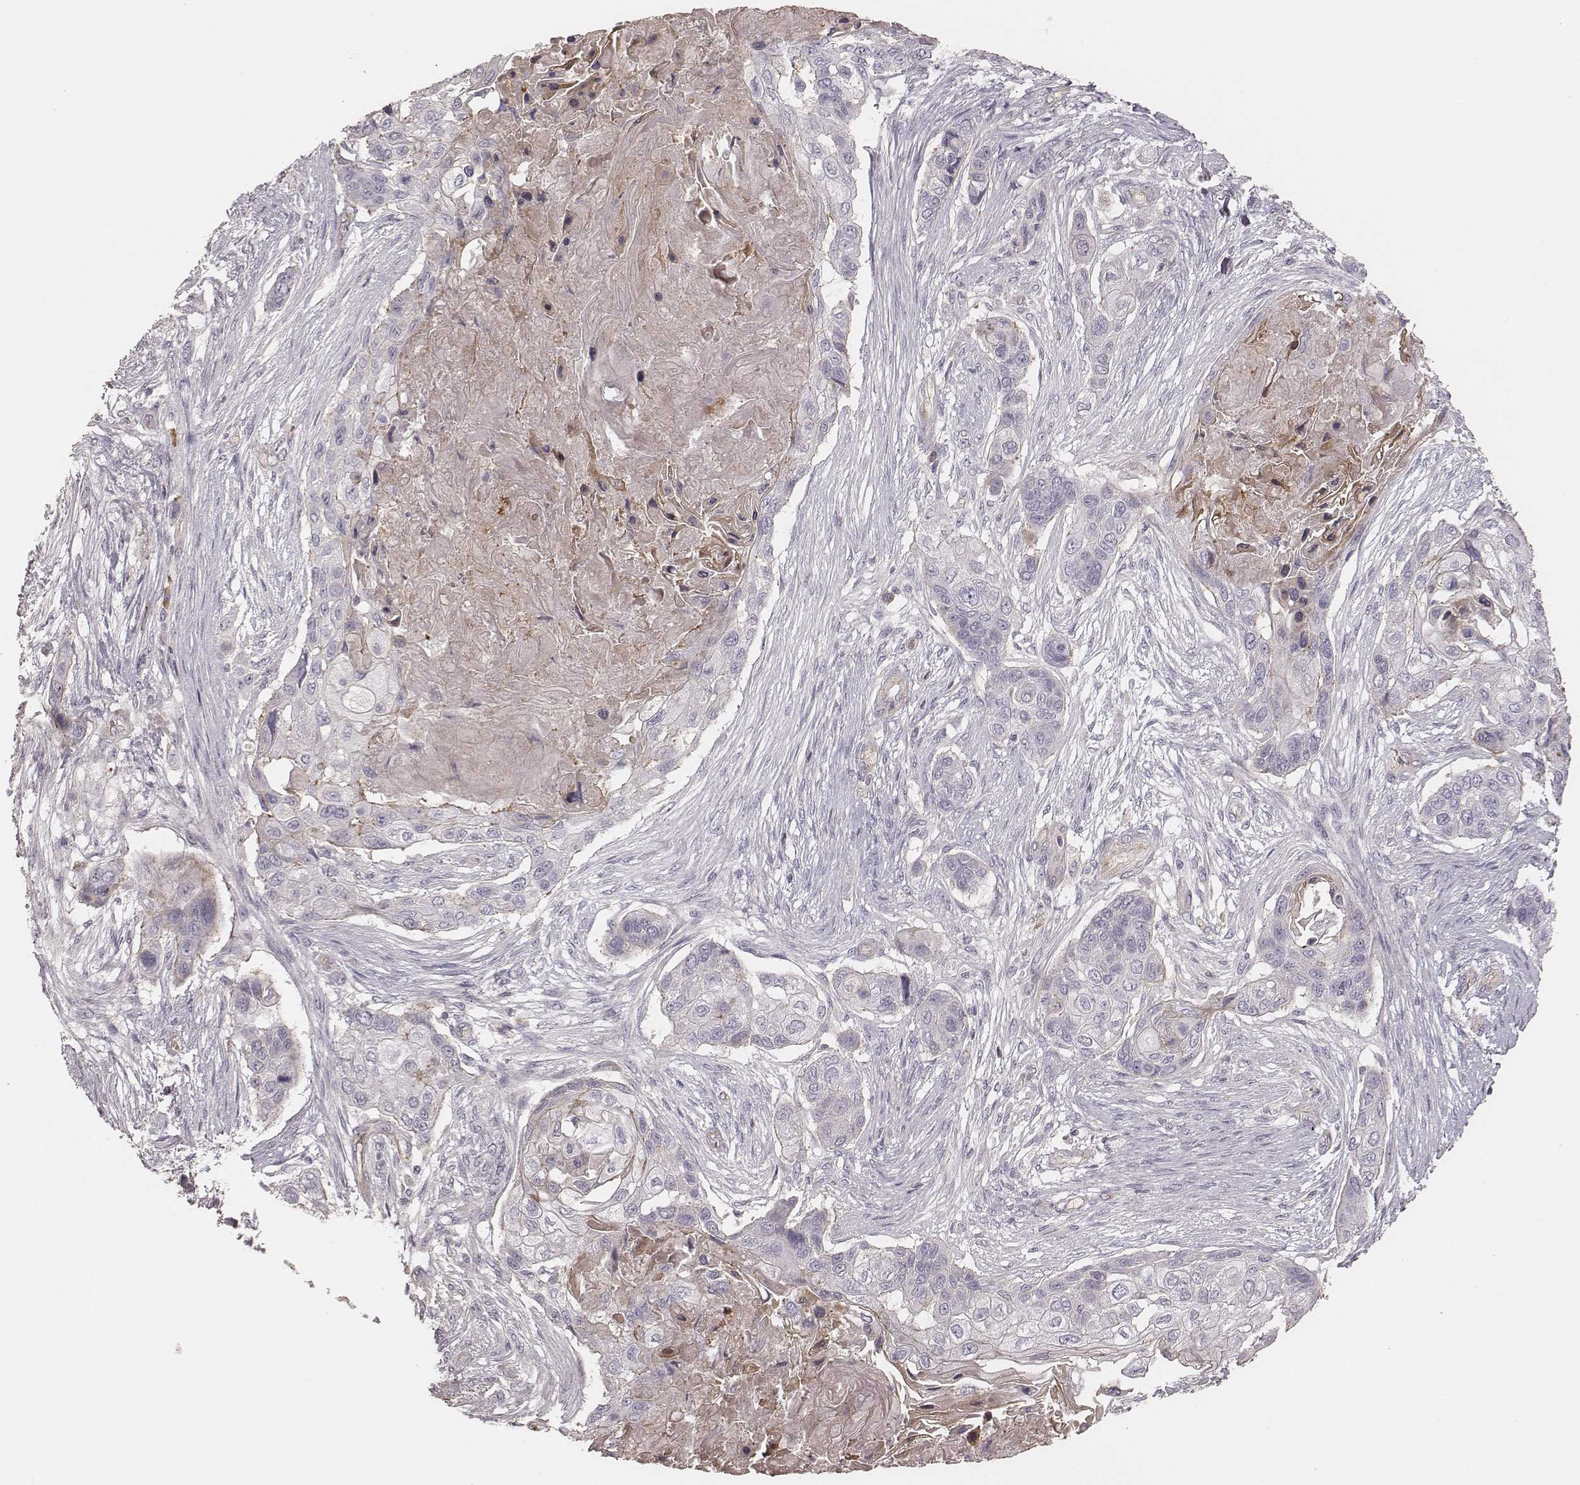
{"staining": {"intensity": "negative", "quantity": "none", "location": "none"}, "tissue": "lung cancer", "cell_type": "Tumor cells", "image_type": "cancer", "snomed": [{"axis": "morphology", "description": "Squamous cell carcinoma, NOS"}, {"axis": "topography", "description": "Lung"}], "caption": "Immunohistochemical staining of human lung cancer (squamous cell carcinoma) reveals no significant positivity in tumor cells.", "gene": "OTOGL", "patient": {"sex": "male", "age": 69}}